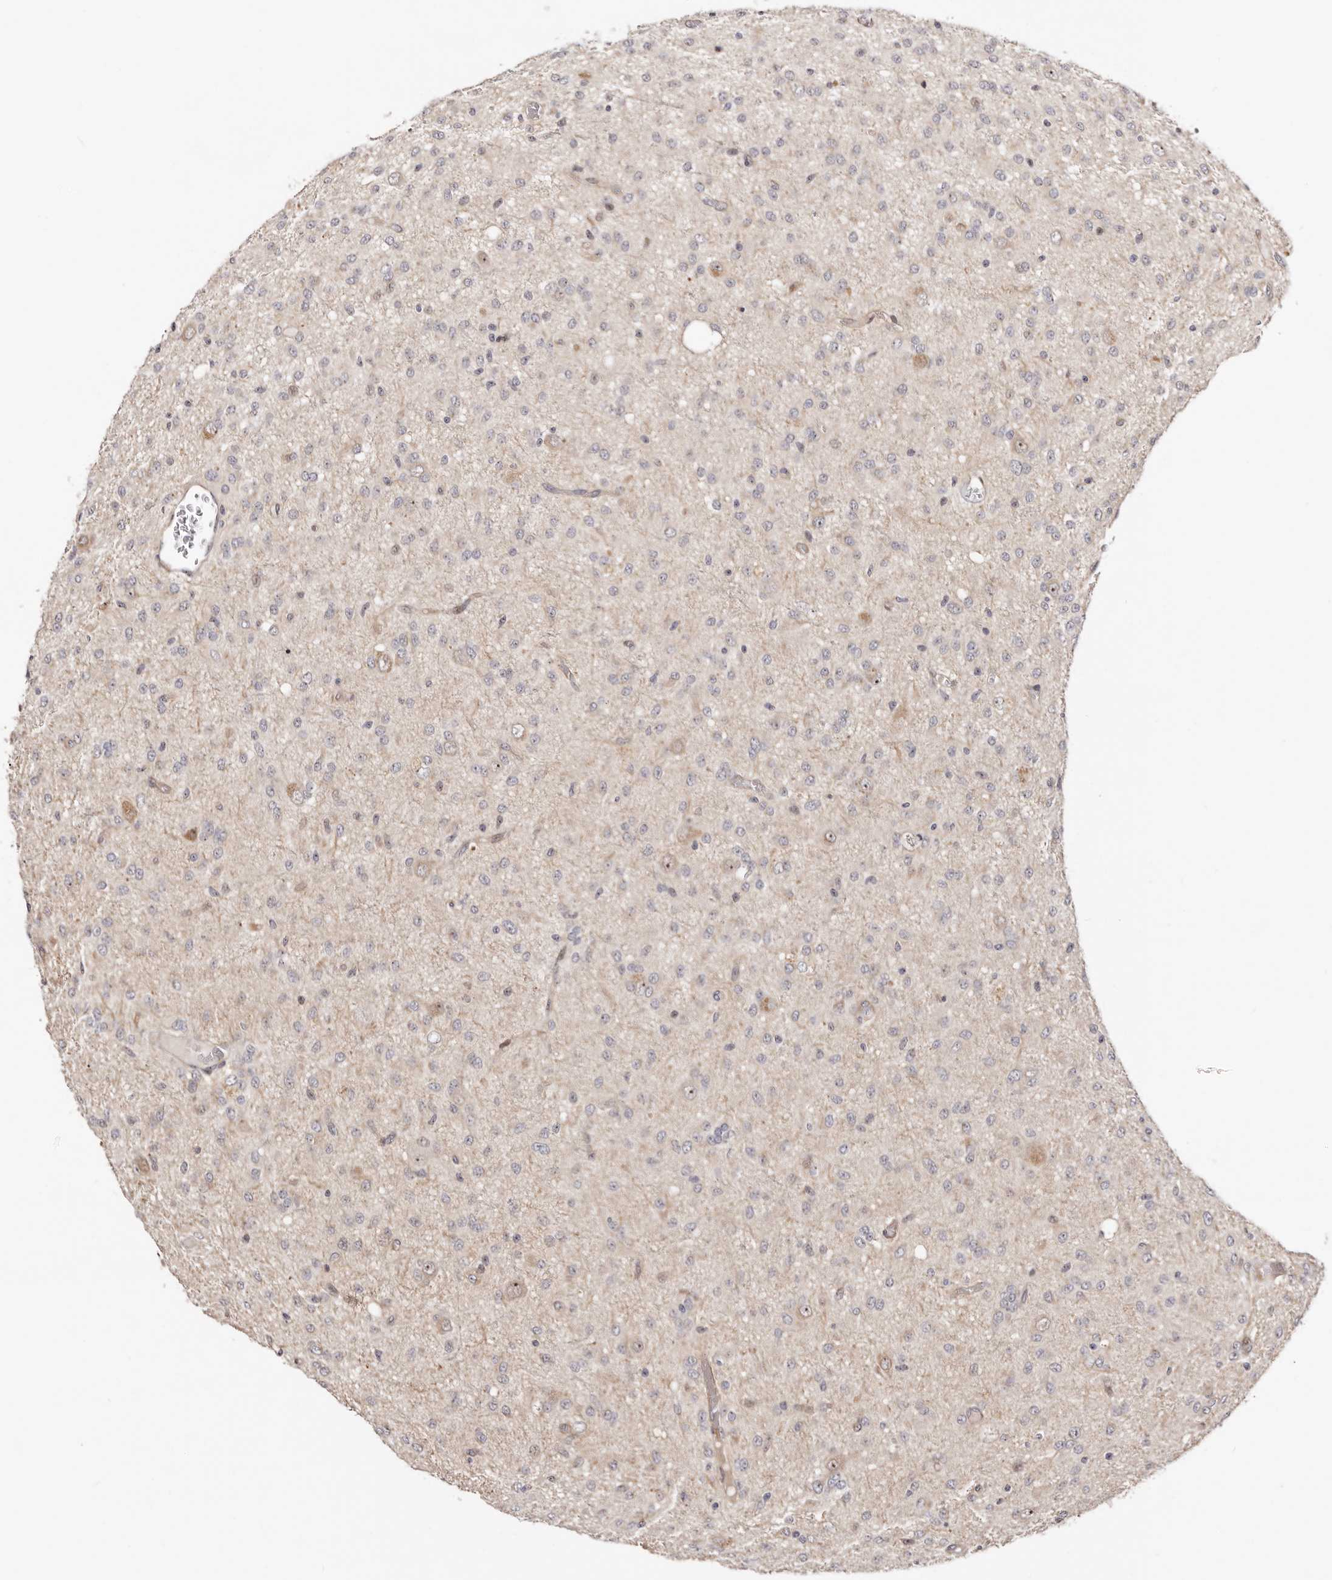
{"staining": {"intensity": "moderate", "quantity": "<25%", "location": "nuclear"}, "tissue": "glioma", "cell_type": "Tumor cells", "image_type": "cancer", "snomed": [{"axis": "morphology", "description": "Glioma, malignant, High grade"}, {"axis": "topography", "description": "Brain"}], "caption": "Malignant high-grade glioma was stained to show a protein in brown. There is low levels of moderate nuclear staining in approximately <25% of tumor cells. Using DAB (3,3'-diaminobenzidine) (brown) and hematoxylin (blue) stains, captured at high magnification using brightfield microscopy.", "gene": "ODF2L", "patient": {"sex": "female", "age": 59}}